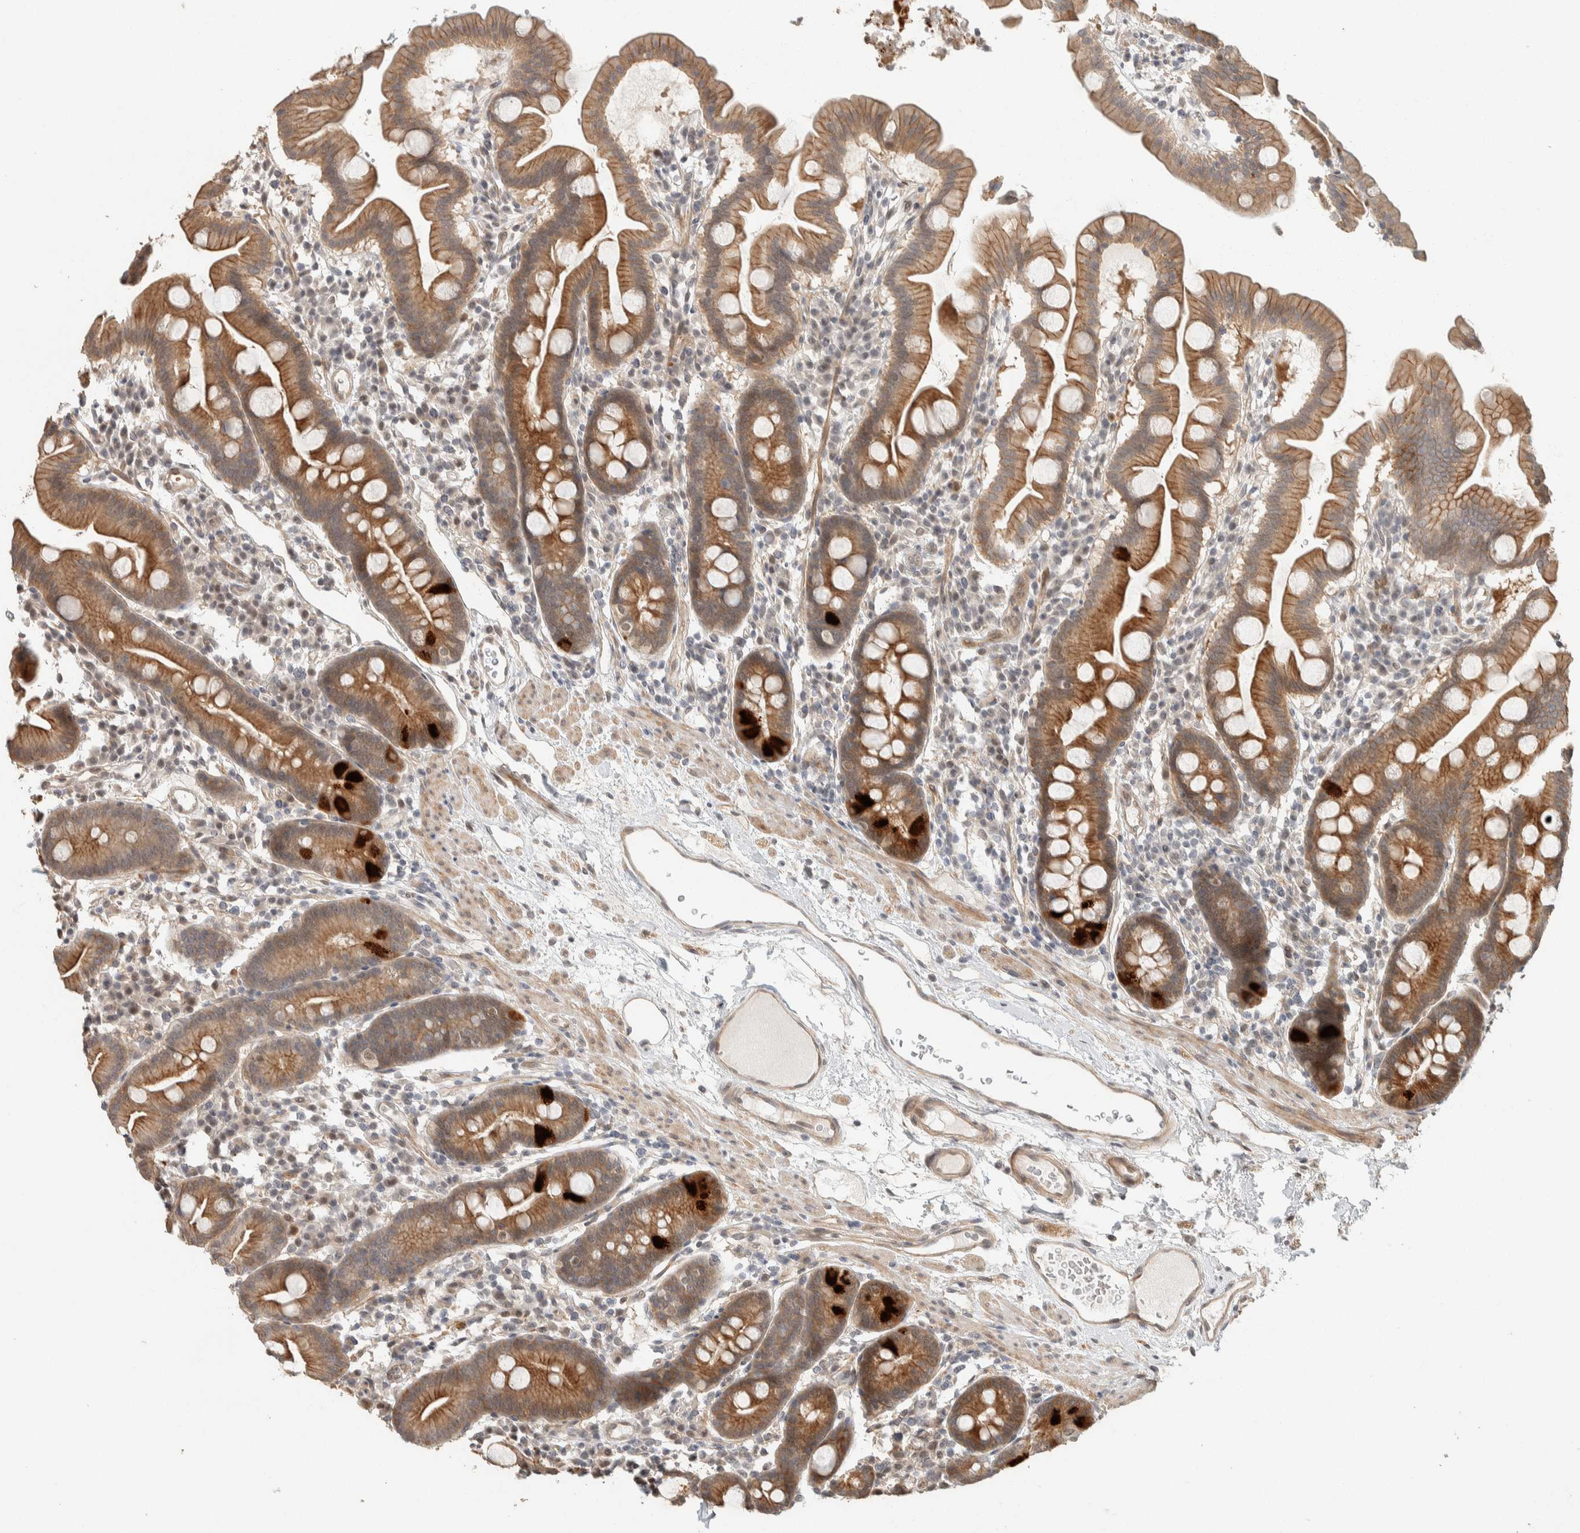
{"staining": {"intensity": "moderate", "quantity": ">75%", "location": "cytoplasmic/membranous"}, "tissue": "duodenum", "cell_type": "Glandular cells", "image_type": "normal", "snomed": [{"axis": "morphology", "description": "Normal tissue, NOS"}, {"axis": "topography", "description": "Duodenum"}], "caption": "A micrograph of human duodenum stained for a protein demonstrates moderate cytoplasmic/membranous brown staining in glandular cells. The staining was performed using DAB, with brown indicating positive protein expression. Nuclei are stained blue with hematoxylin.", "gene": "ZBTB2", "patient": {"sex": "male", "age": 50}}